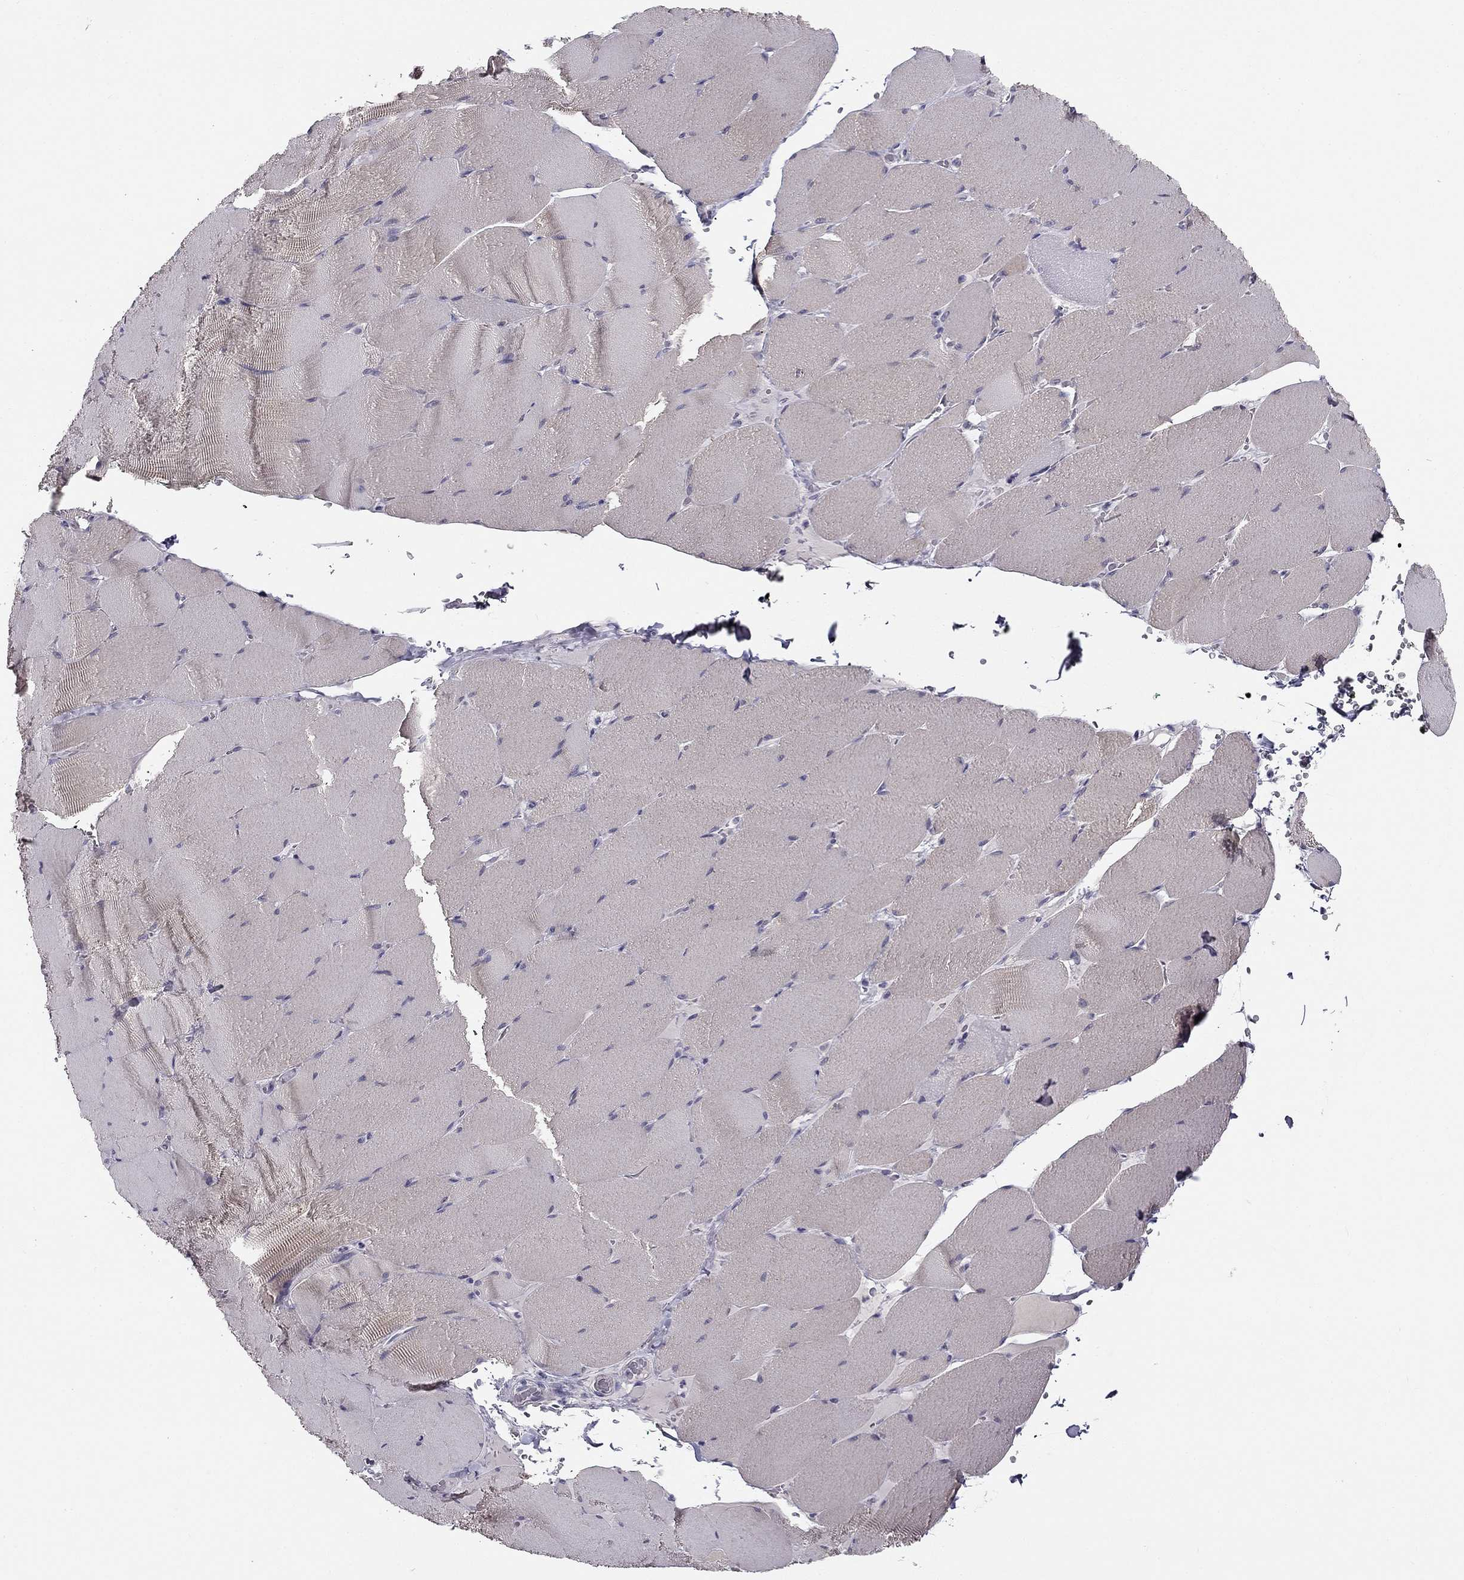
{"staining": {"intensity": "negative", "quantity": "none", "location": "none"}, "tissue": "skeletal muscle", "cell_type": "Myocytes", "image_type": "normal", "snomed": [{"axis": "morphology", "description": "Normal tissue, NOS"}, {"axis": "topography", "description": "Skeletal muscle"}], "caption": "High power microscopy image of an immunohistochemistry image of unremarkable skeletal muscle, revealing no significant staining in myocytes.", "gene": "CNR1", "patient": {"sex": "male", "age": 56}}